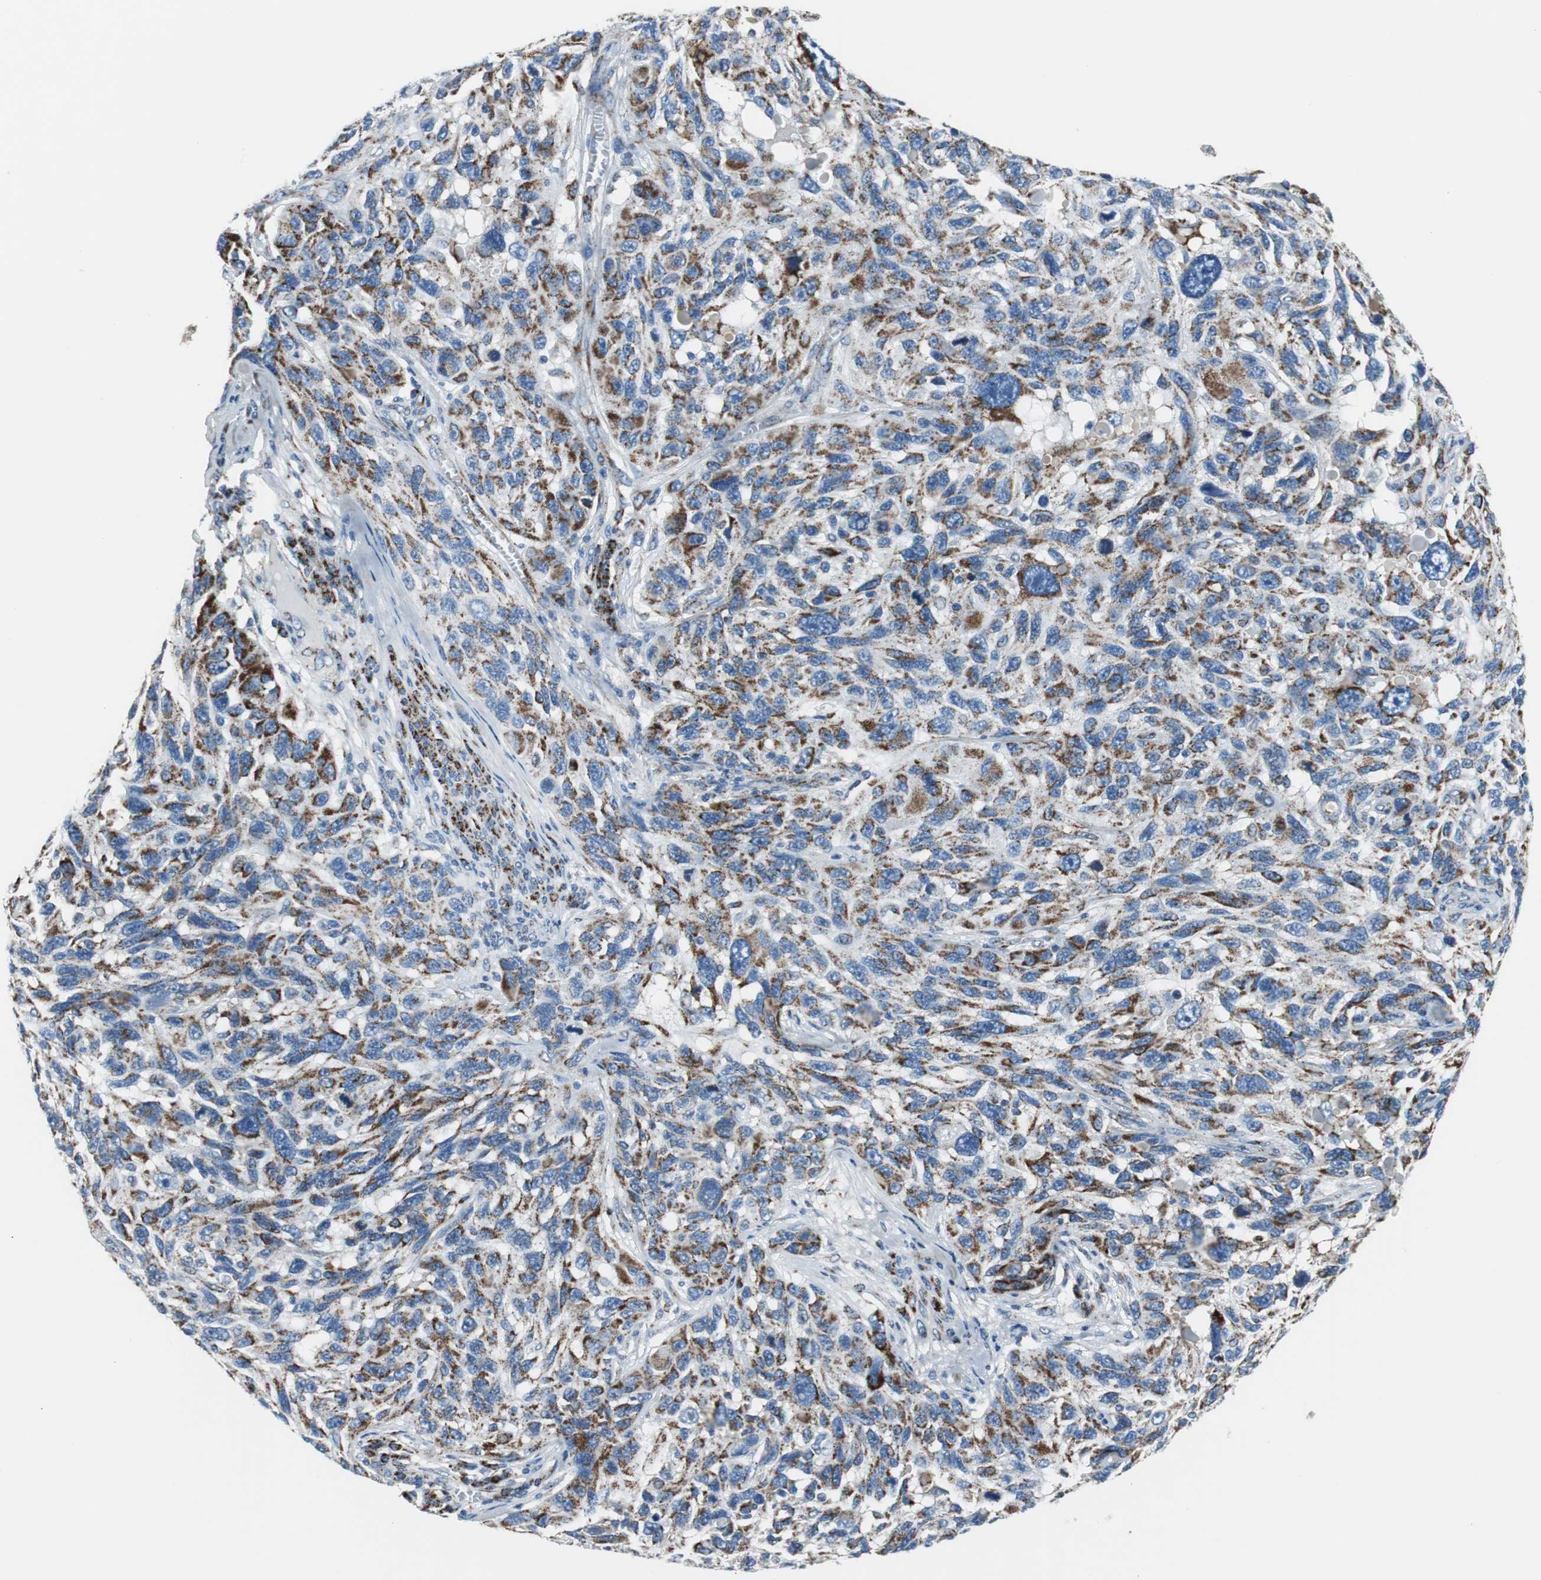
{"staining": {"intensity": "strong", "quantity": ">75%", "location": "cytoplasmic/membranous"}, "tissue": "melanoma", "cell_type": "Tumor cells", "image_type": "cancer", "snomed": [{"axis": "morphology", "description": "Malignant melanoma, NOS"}, {"axis": "topography", "description": "Skin"}], "caption": "Immunohistochemical staining of melanoma exhibits high levels of strong cytoplasmic/membranous expression in approximately >75% of tumor cells.", "gene": "C1QTNF7", "patient": {"sex": "male", "age": 53}}